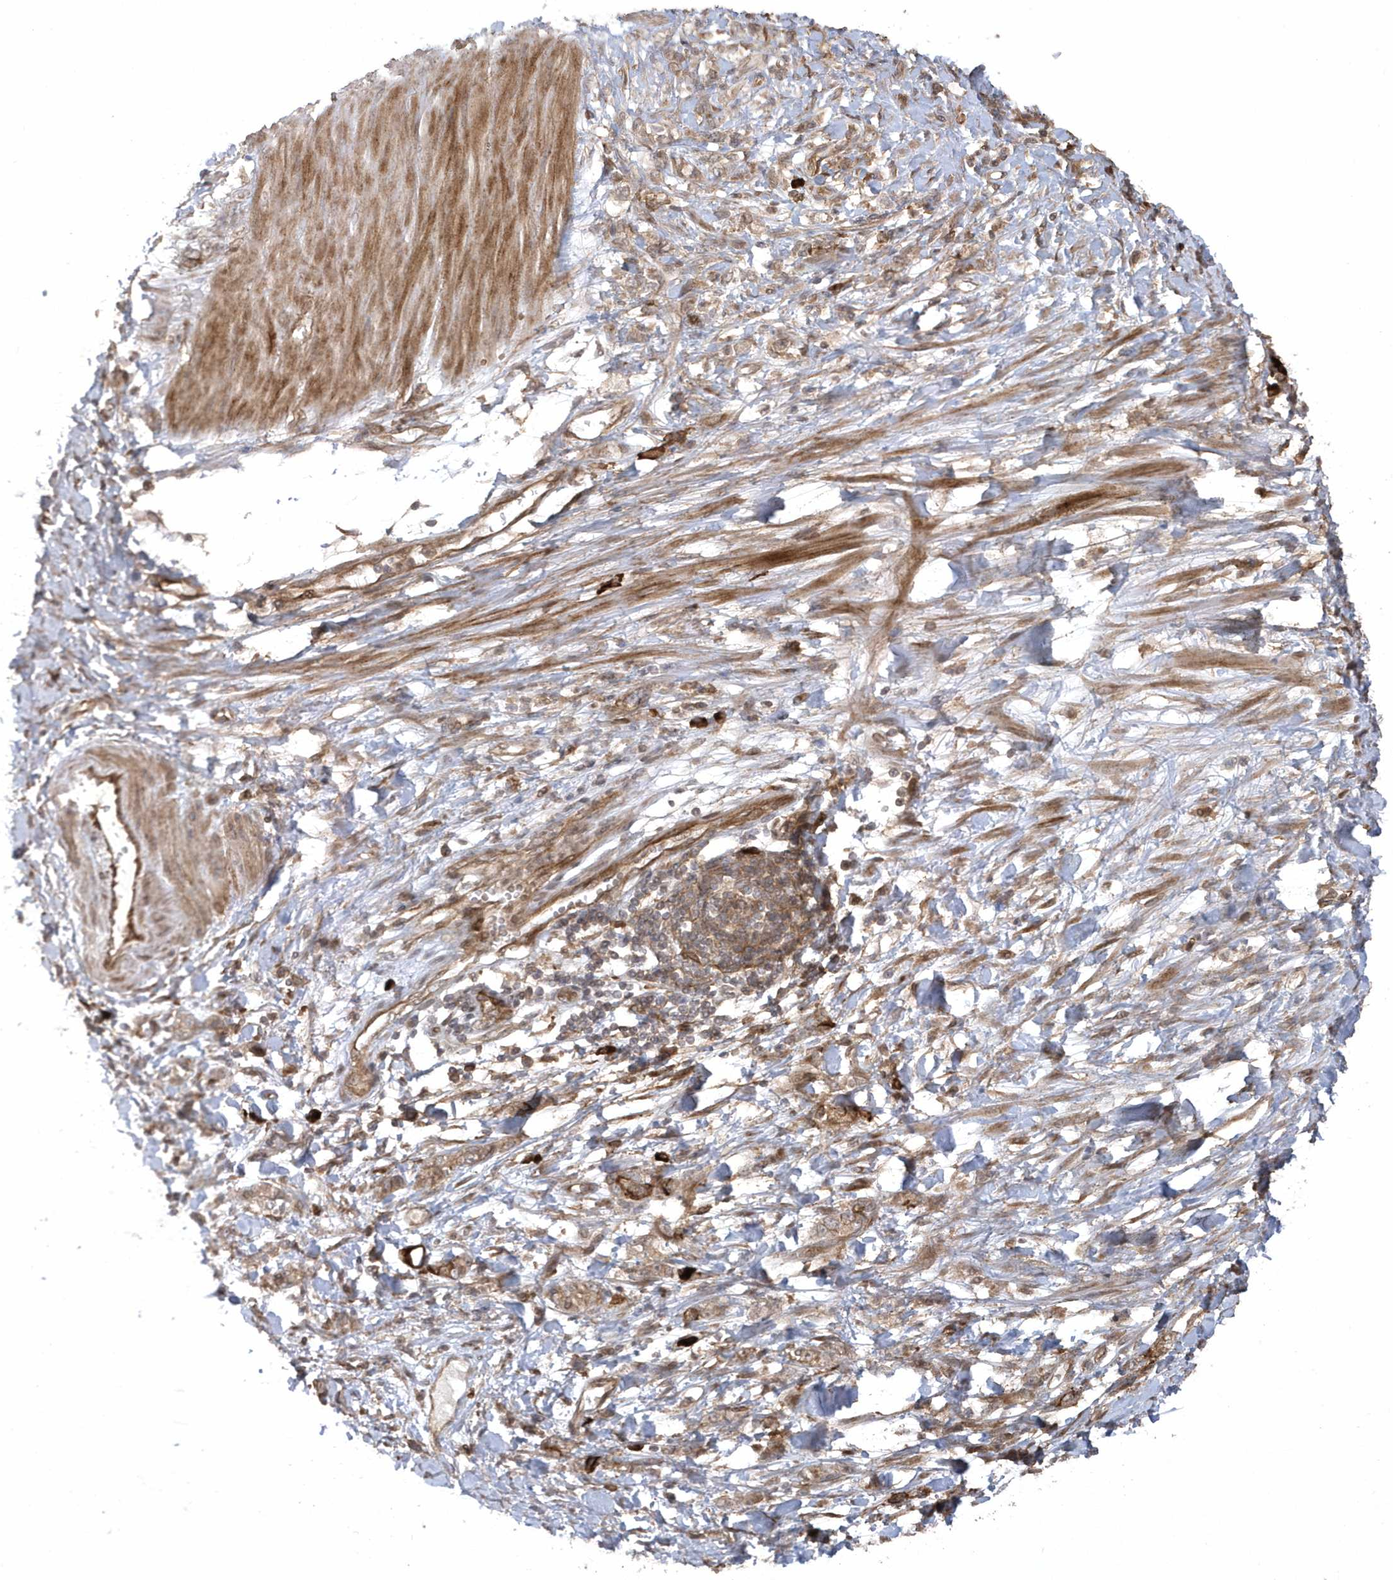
{"staining": {"intensity": "weak", "quantity": ">75%", "location": "cytoplasmic/membranous"}, "tissue": "stomach cancer", "cell_type": "Tumor cells", "image_type": "cancer", "snomed": [{"axis": "morphology", "description": "Adenocarcinoma, NOS"}, {"axis": "topography", "description": "Stomach"}], "caption": "A low amount of weak cytoplasmic/membranous positivity is present in approximately >75% of tumor cells in stomach cancer tissue.", "gene": "HERPUD1", "patient": {"sex": "female", "age": 76}}